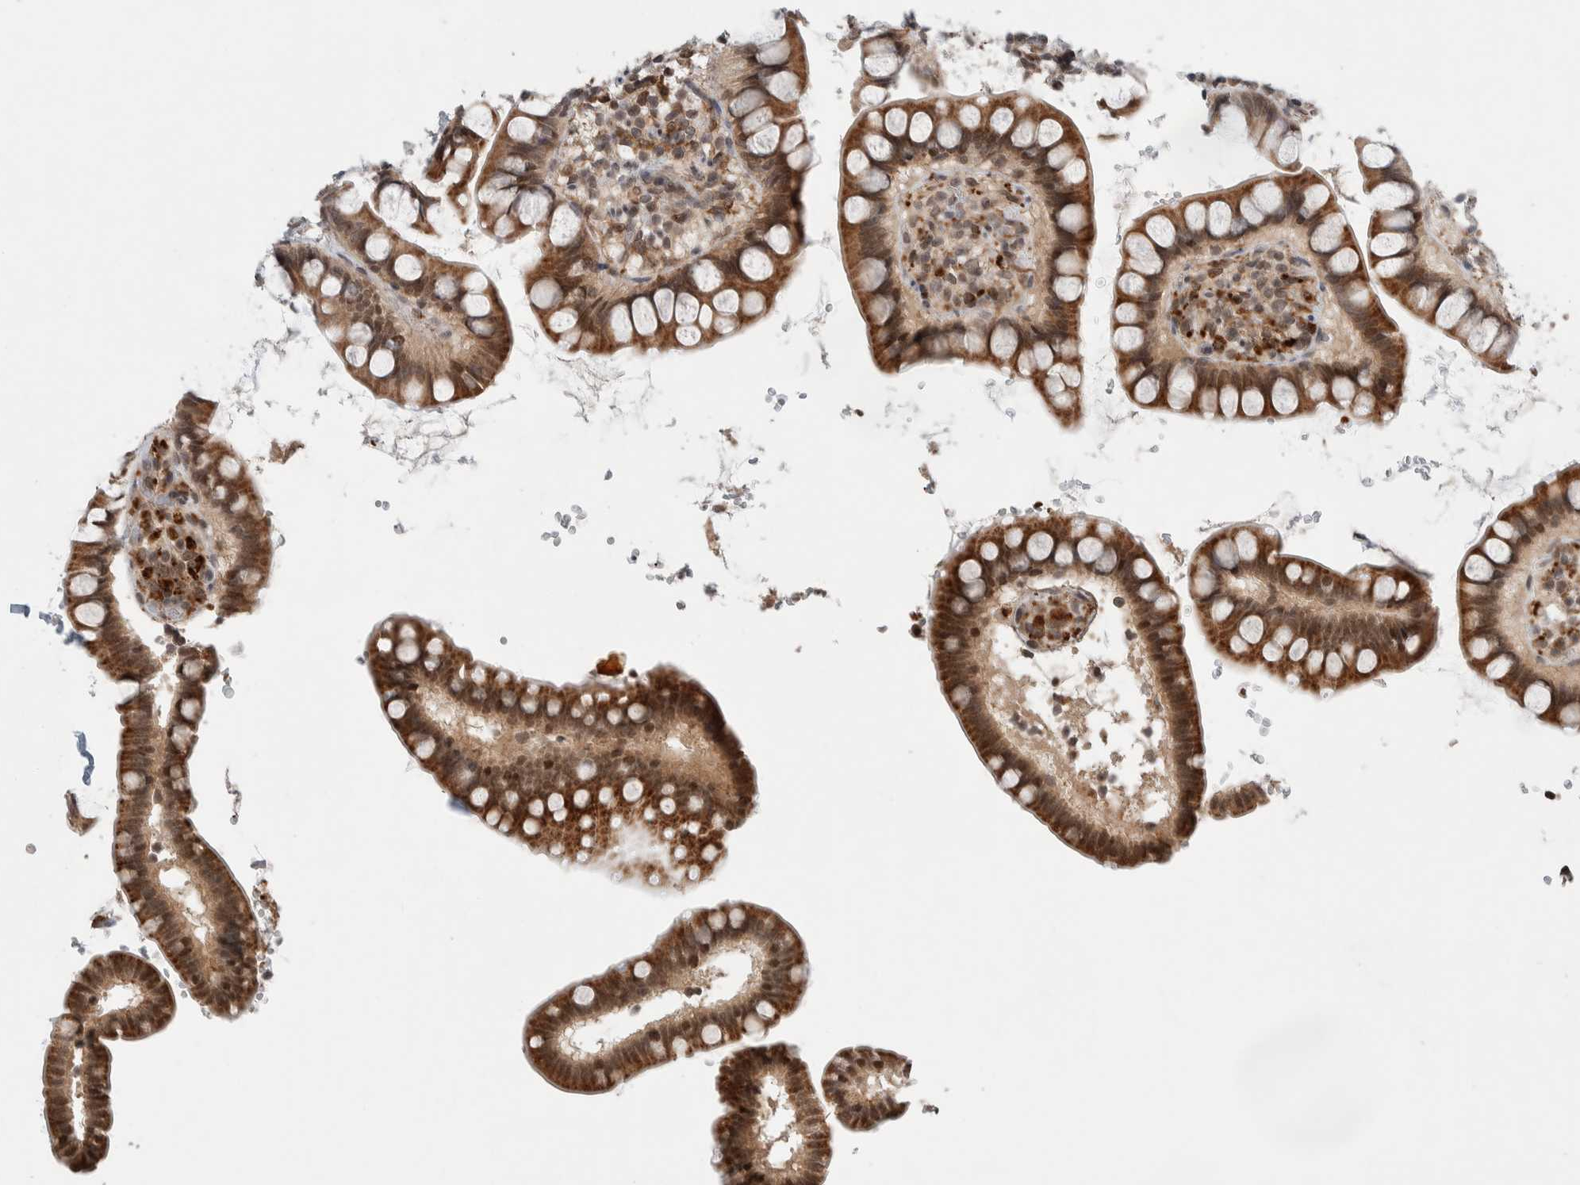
{"staining": {"intensity": "moderate", "quantity": ">75%", "location": "cytoplasmic/membranous"}, "tissue": "small intestine", "cell_type": "Glandular cells", "image_type": "normal", "snomed": [{"axis": "morphology", "description": "Normal tissue, NOS"}, {"axis": "topography", "description": "Smooth muscle"}, {"axis": "topography", "description": "Small intestine"}], "caption": "Immunohistochemistry (IHC) staining of unremarkable small intestine, which shows medium levels of moderate cytoplasmic/membranous positivity in approximately >75% of glandular cells indicating moderate cytoplasmic/membranous protein staining. The staining was performed using DAB (3,3'-diaminobenzidine) (brown) for protein detection and nuclei were counterstained in hematoxylin (blue).", "gene": "KCNK1", "patient": {"sex": "female", "age": 84}}